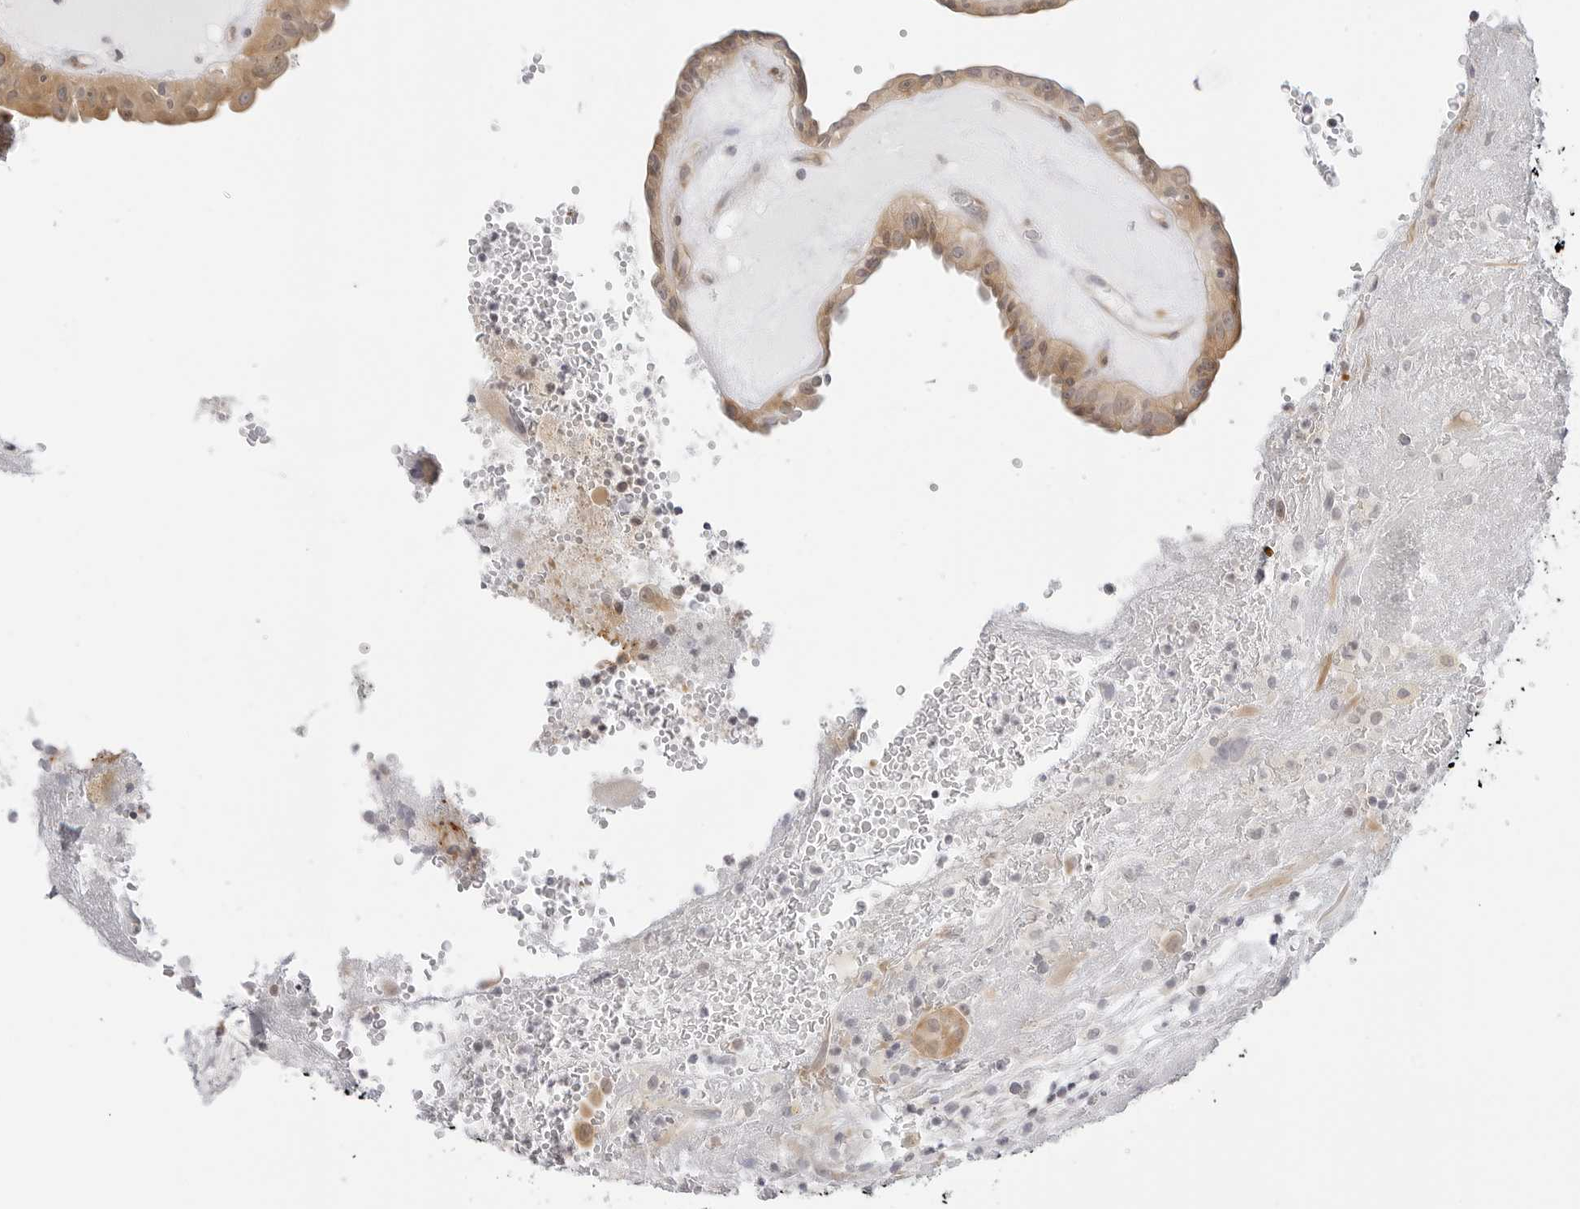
{"staining": {"intensity": "moderate", "quantity": "25%-75%", "location": "cytoplasmic/membranous"}, "tissue": "thyroid cancer", "cell_type": "Tumor cells", "image_type": "cancer", "snomed": [{"axis": "morphology", "description": "Papillary adenocarcinoma, NOS"}, {"axis": "topography", "description": "Thyroid gland"}], "caption": "Moderate cytoplasmic/membranous expression for a protein is appreciated in approximately 25%-75% of tumor cells of thyroid cancer (papillary adenocarcinoma) using immunohistochemistry (IHC).", "gene": "TCP1", "patient": {"sex": "male", "age": 77}}